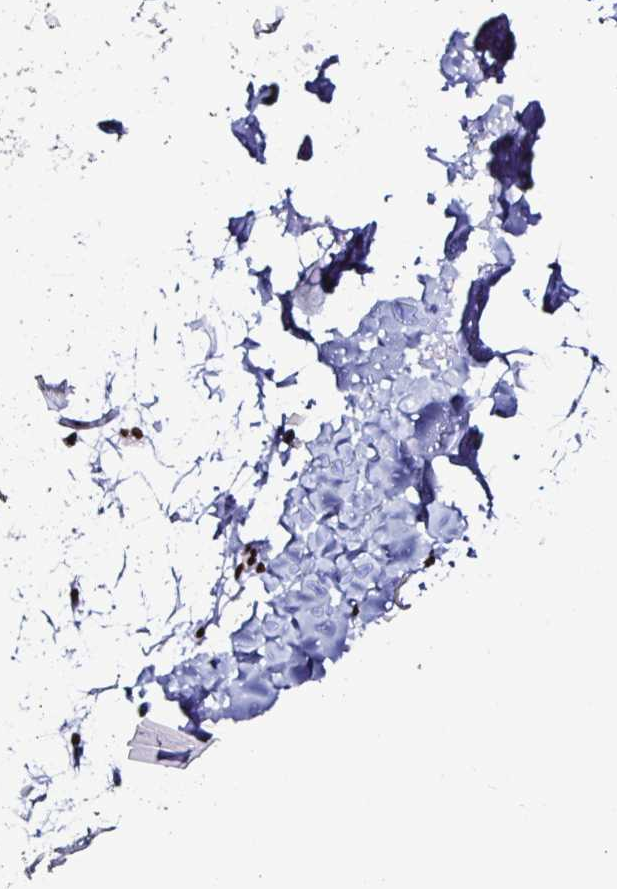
{"staining": {"intensity": "negative", "quantity": "none", "location": "none"}, "tissue": "adipose tissue", "cell_type": "Adipocytes", "image_type": "normal", "snomed": [{"axis": "morphology", "description": "Normal tissue, NOS"}, {"axis": "topography", "description": "Anal"}, {"axis": "topography", "description": "Peripheral nerve tissue"}], "caption": "An immunohistochemistry (IHC) photomicrograph of unremarkable adipose tissue is shown. There is no staining in adipocytes of adipose tissue. Brightfield microscopy of immunohistochemistry stained with DAB (3,3'-diaminobenzidine) (brown) and hematoxylin (blue), captured at high magnification.", "gene": "DDX39B", "patient": {"sex": "male", "age": 78}}